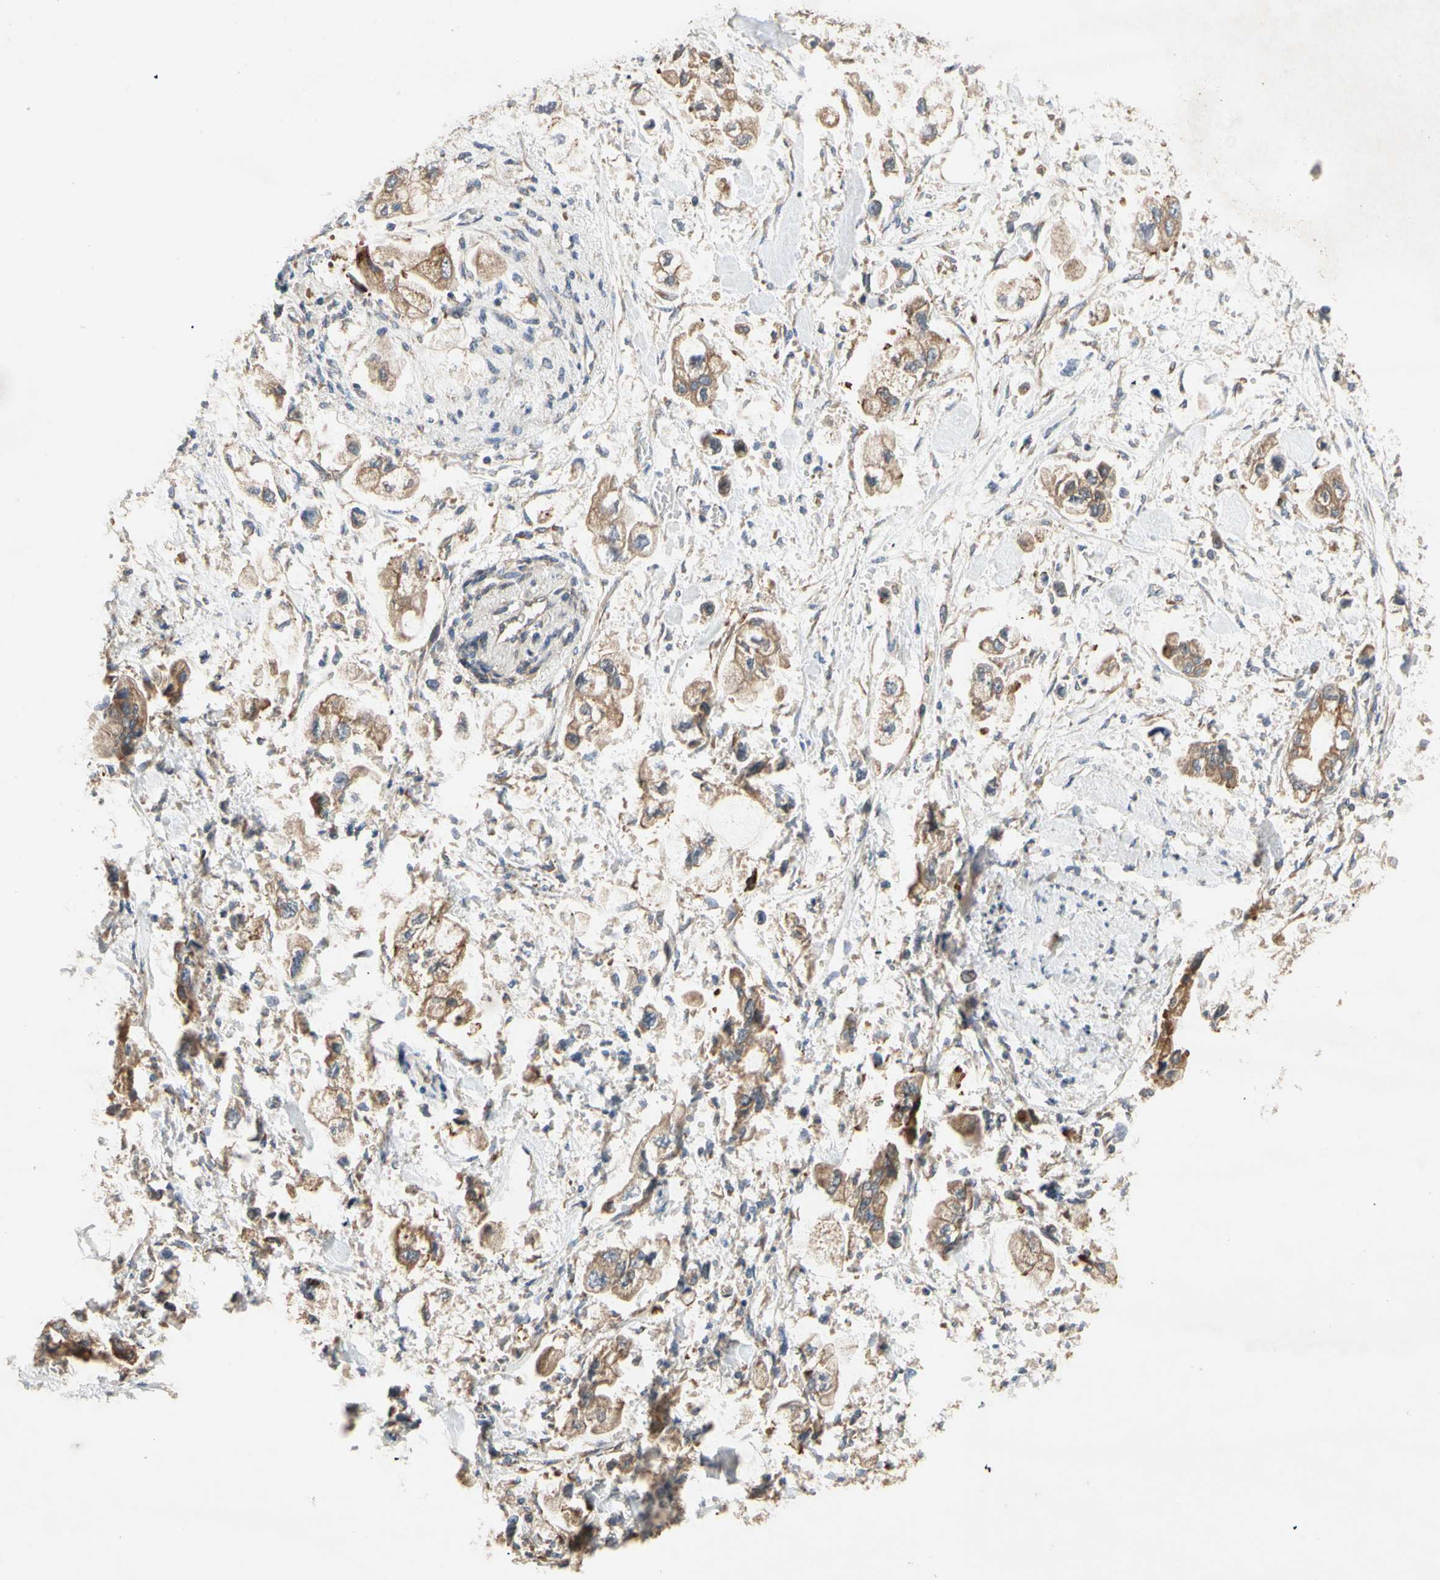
{"staining": {"intensity": "moderate", "quantity": ">75%", "location": "cytoplasmic/membranous"}, "tissue": "stomach cancer", "cell_type": "Tumor cells", "image_type": "cancer", "snomed": [{"axis": "morphology", "description": "Adenocarcinoma, NOS"}, {"axis": "topography", "description": "Stomach"}], "caption": "Adenocarcinoma (stomach) stained with a protein marker demonstrates moderate staining in tumor cells.", "gene": "XYLT1", "patient": {"sex": "male", "age": 62}}